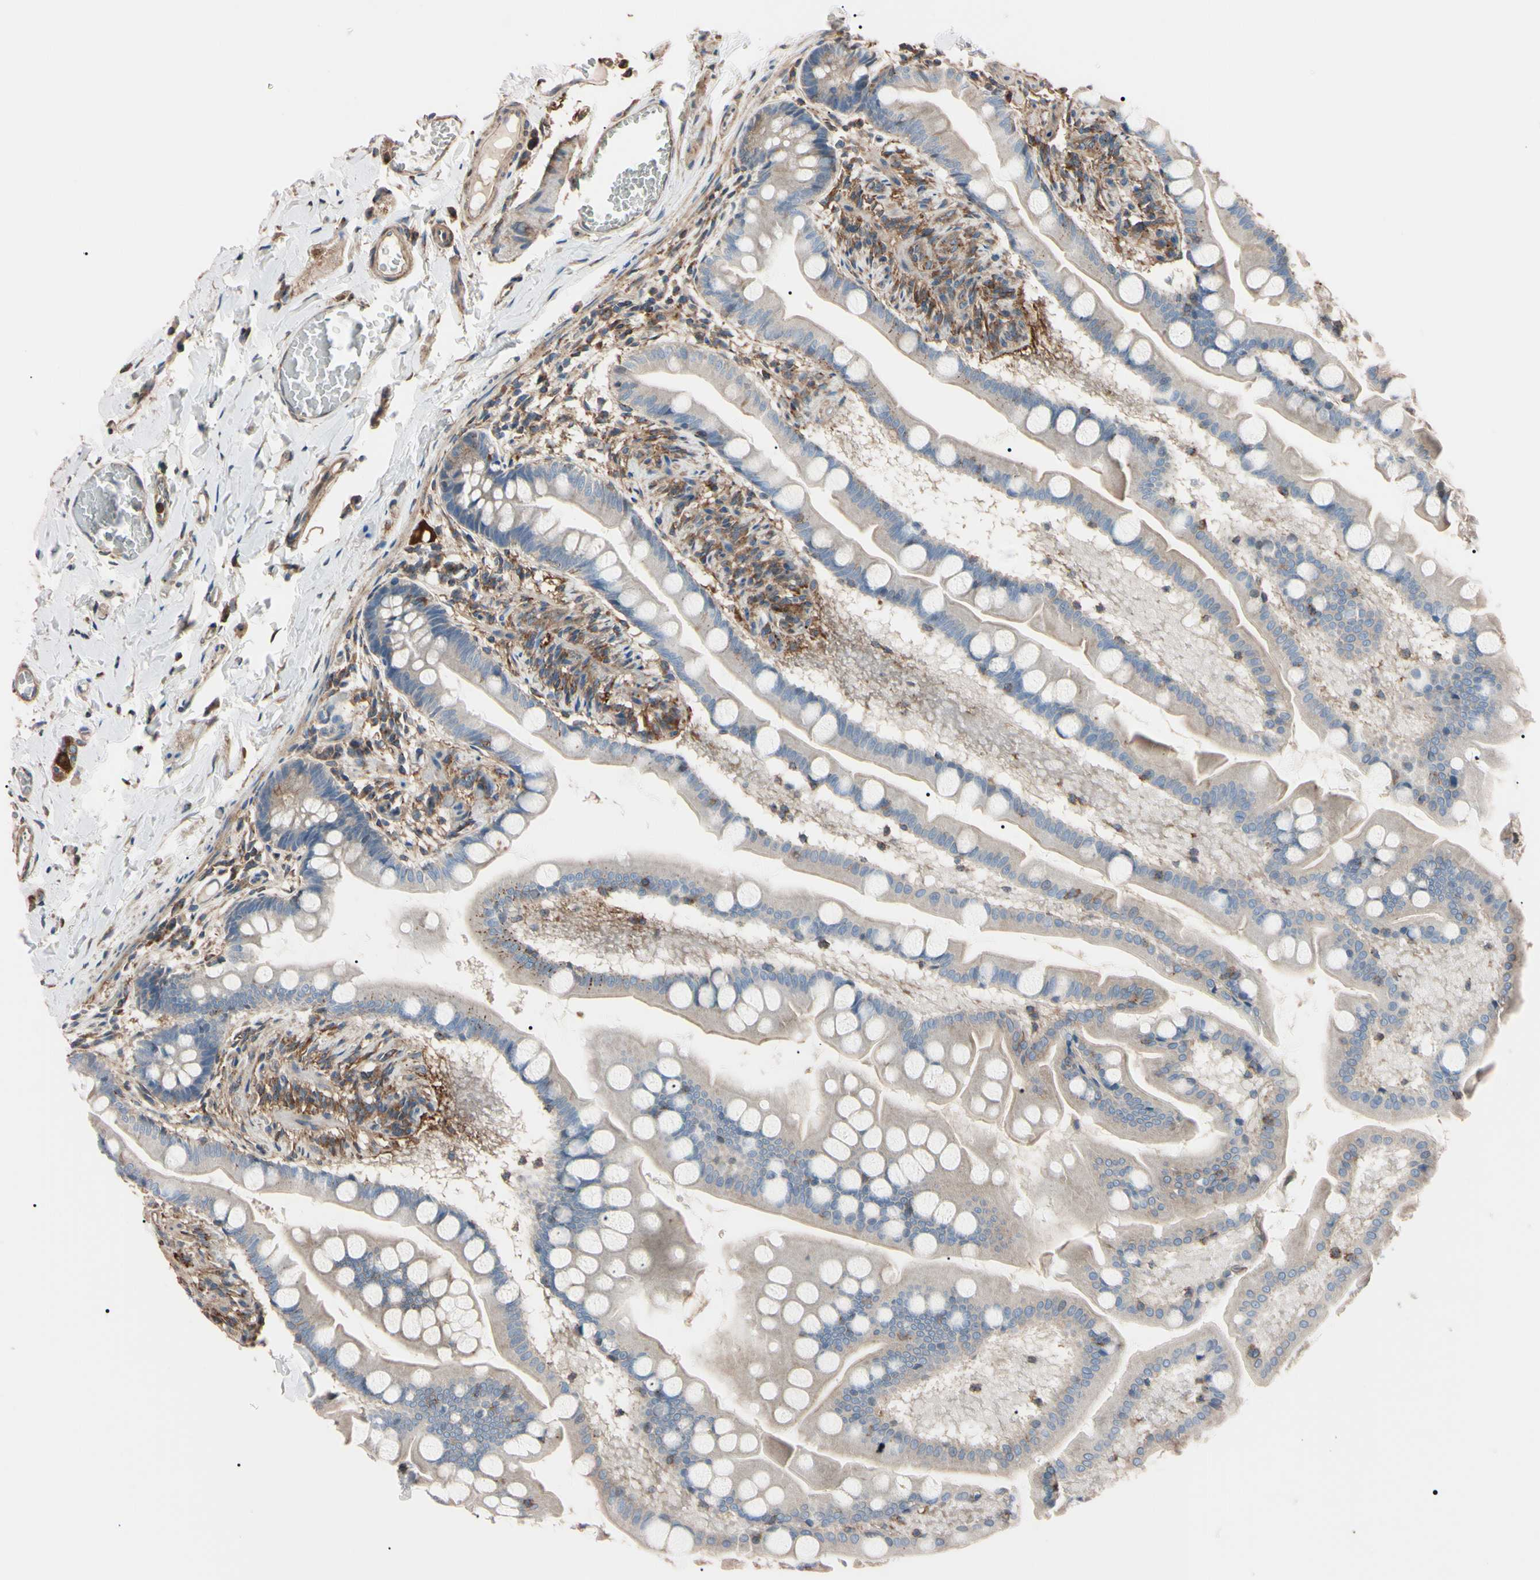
{"staining": {"intensity": "weak", "quantity": ">75%", "location": "cytoplasmic/membranous"}, "tissue": "small intestine", "cell_type": "Glandular cells", "image_type": "normal", "snomed": [{"axis": "morphology", "description": "Normal tissue, NOS"}, {"axis": "topography", "description": "Small intestine"}], "caption": "IHC (DAB (3,3'-diaminobenzidine)) staining of benign small intestine reveals weak cytoplasmic/membranous protein positivity in approximately >75% of glandular cells.", "gene": "PRKACA", "patient": {"sex": "male", "age": 41}}